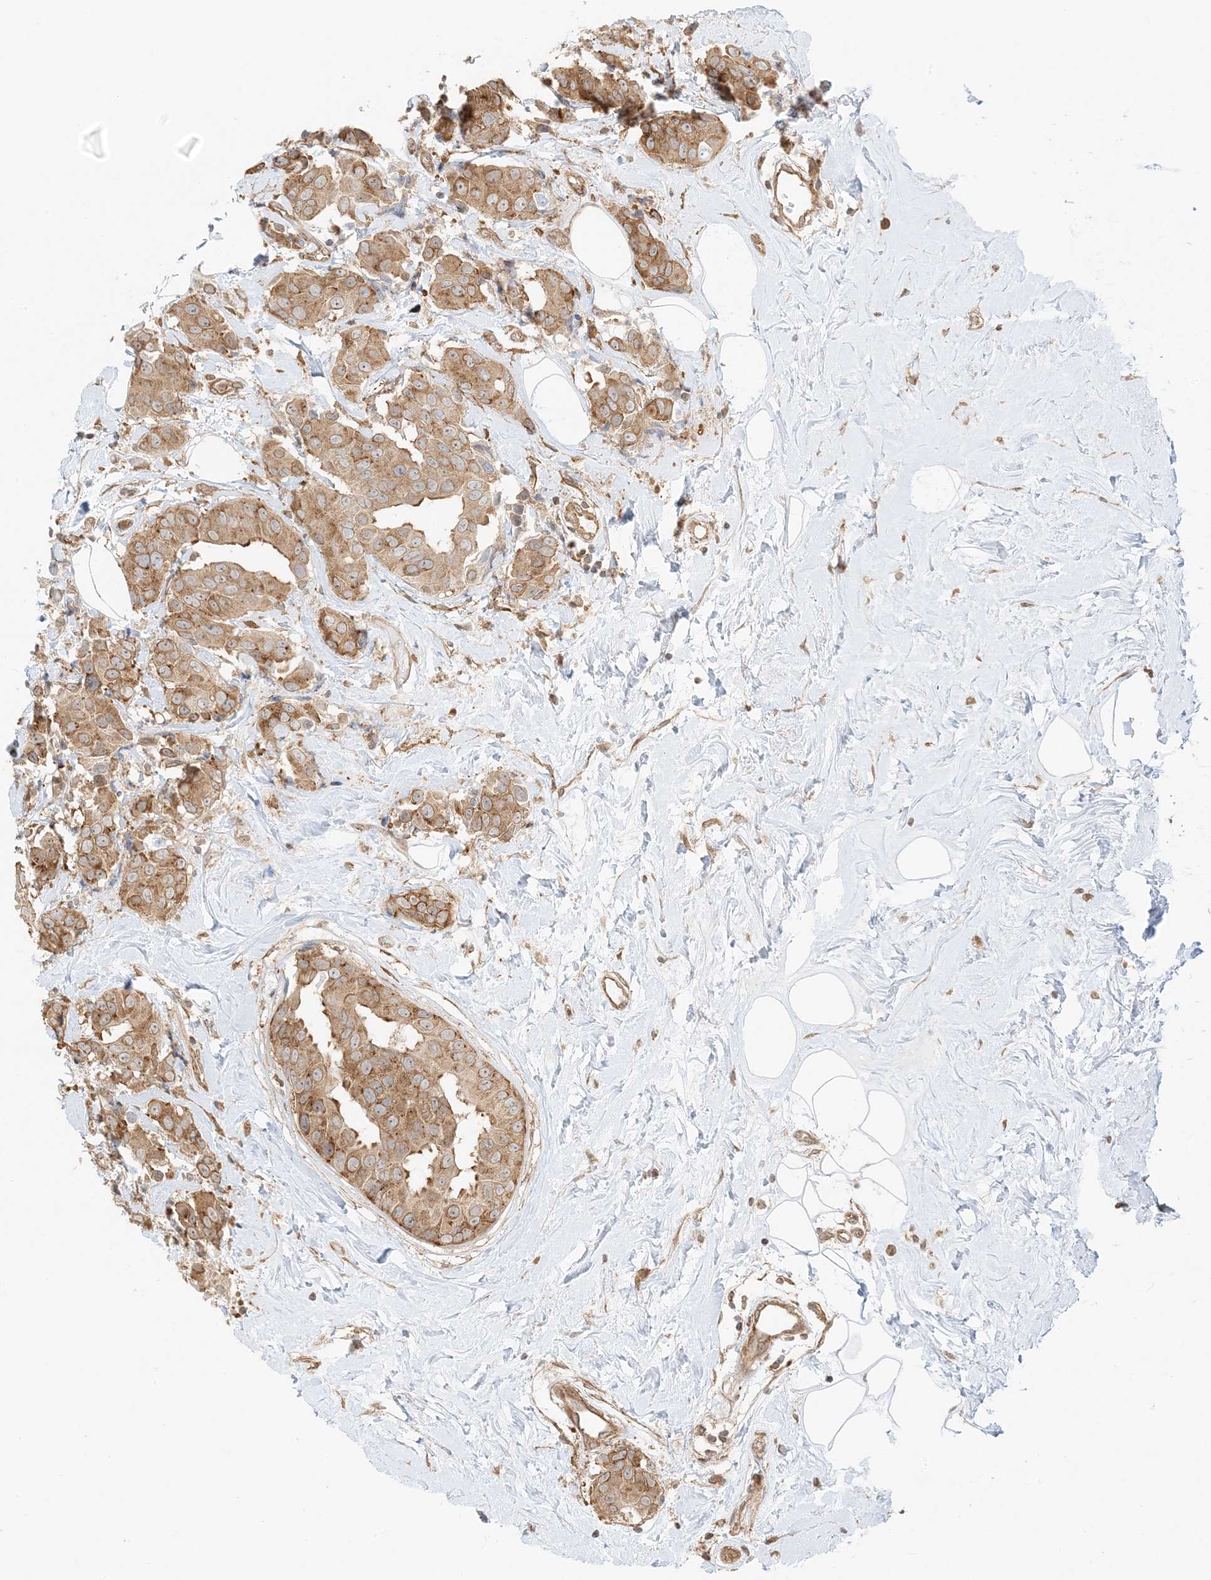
{"staining": {"intensity": "moderate", "quantity": ">75%", "location": "cytoplasmic/membranous"}, "tissue": "breast cancer", "cell_type": "Tumor cells", "image_type": "cancer", "snomed": [{"axis": "morphology", "description": "Normal tissue, NOS"}, {"axis": "morphology", "description": "Duct carcinoma"}, {"axis": "topography", "description": "Breast"}], "caption": "Immunohistochemical staining of breast infiltrating ductal carcinoma exhibits medium levels of moderate cytoplasmic/membranous staining in about >75% of tumor cells.", "gene": "UBAP2L", "patient": {"sex": "female", "age": 39}}